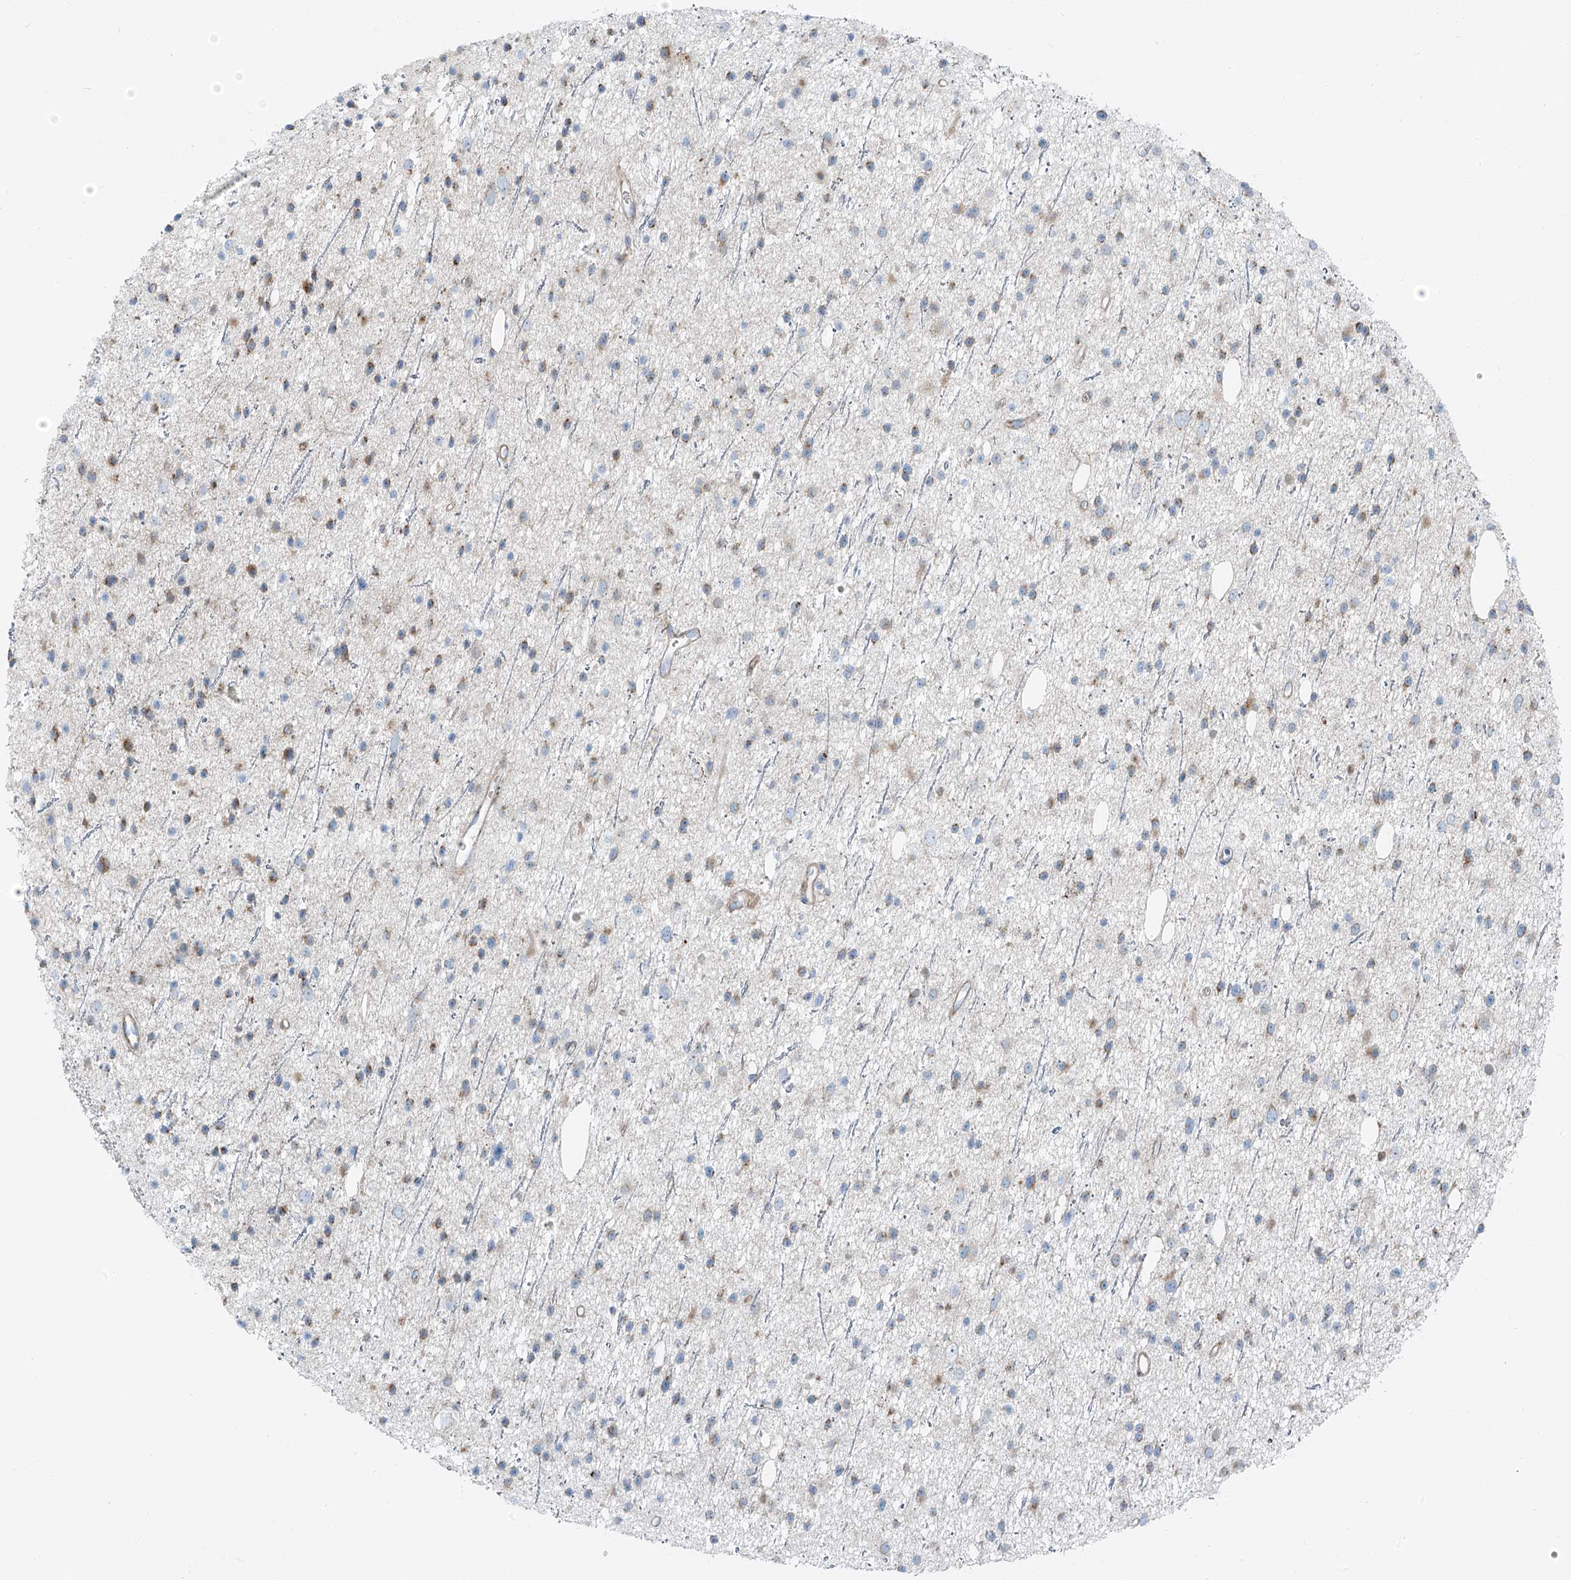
{"staining": {"intensity": "moderate", "quantity": "<25%", "location": "cytoplasmic/membranous"}, "tissue": "glioma", "cell_type": "Tumor cells", "image_type": "cancer", "snomed": [{"axis": "morphology", "description": "Glioma, malignant, Low grade"}, {"axis": "topography", "description": "Cerebral cortex"}], "caption": "Tumor cells reveal low levels of moderate cytoplasmic/membranous staining in about <25% of cells in human glioma. (DAB IHC with brightfield microscopy, high magnification).", "gene": "HIC2", "patient": {"sex": "female", "age": 39}}